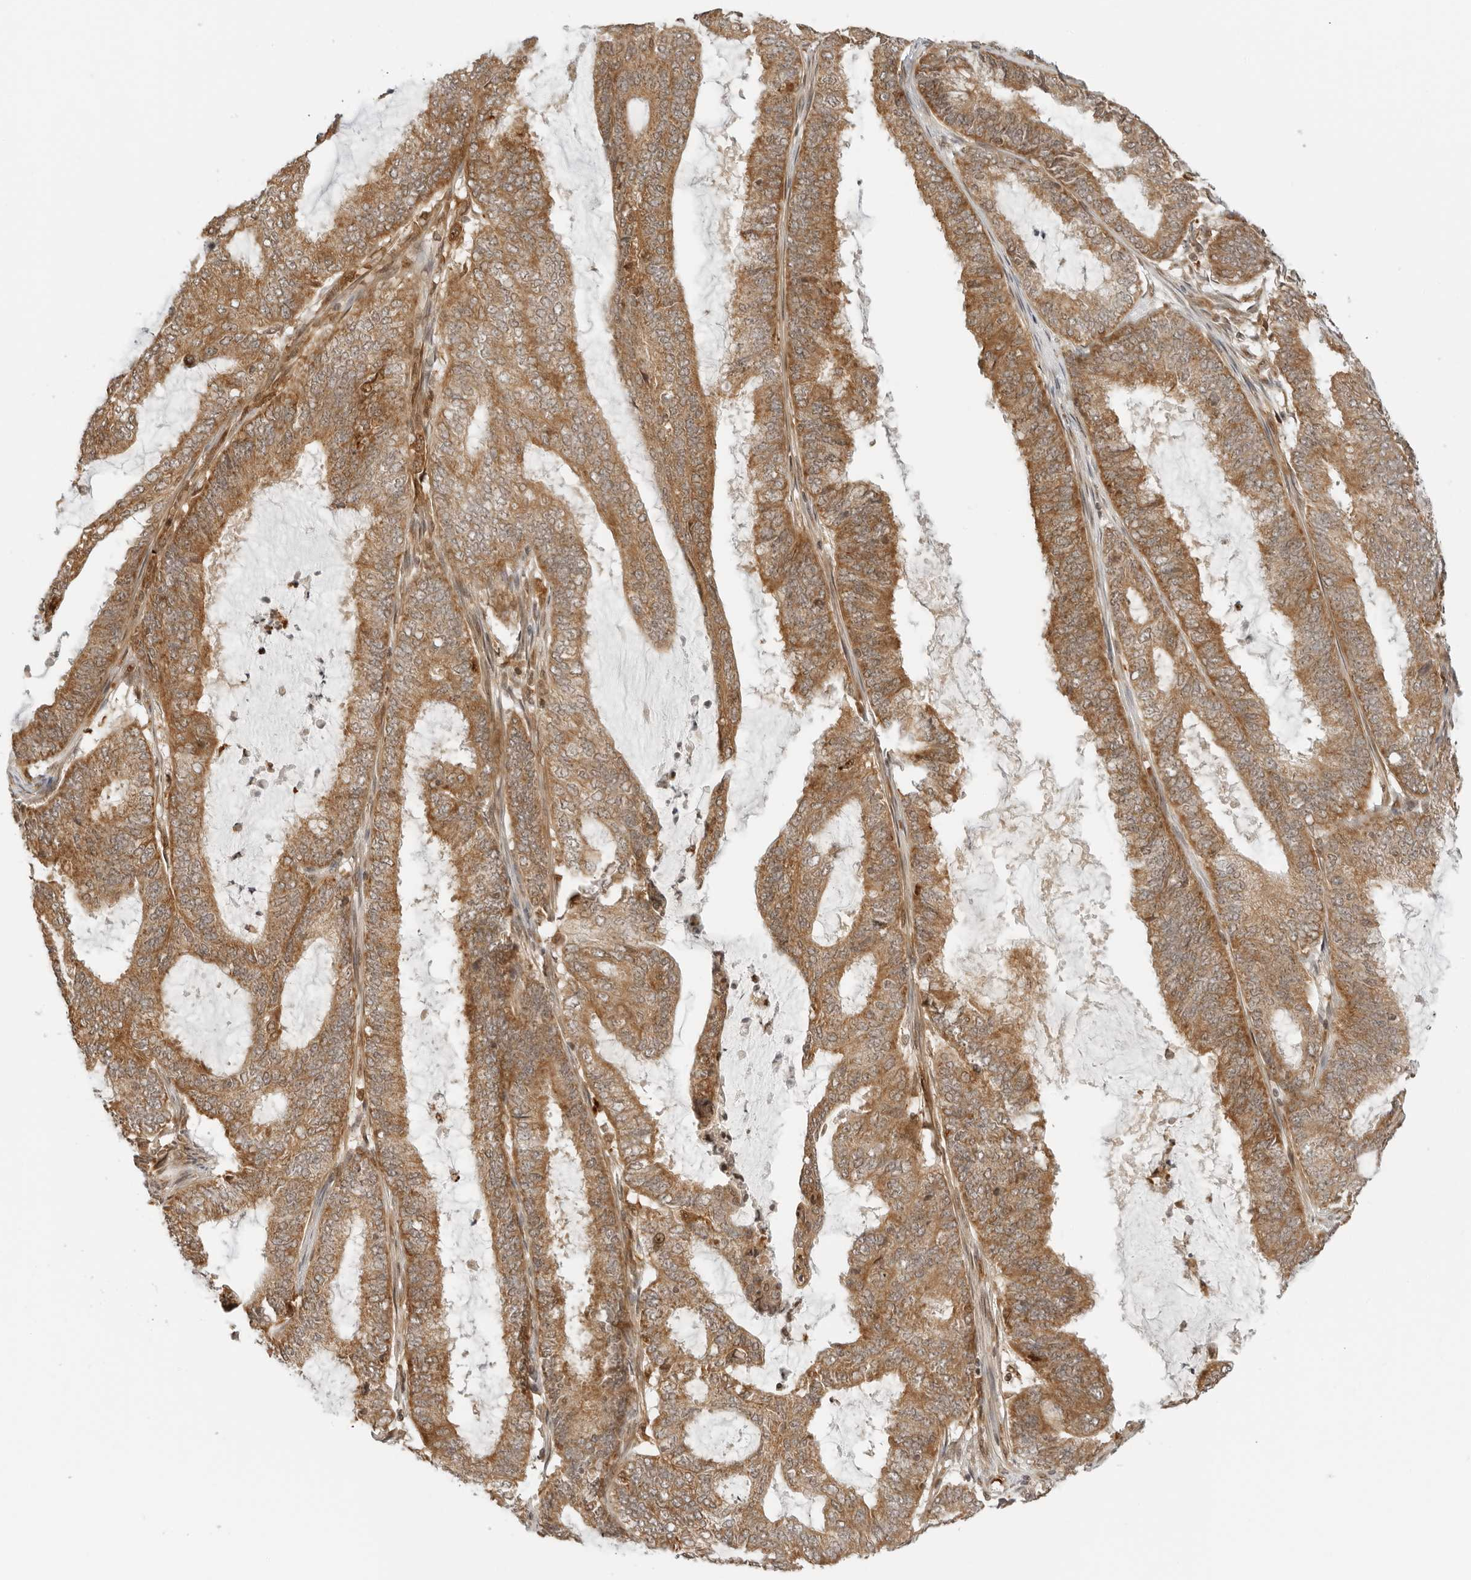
{"staining": {"intensity": "moderate", "quantity": ">75%", "location": "cytoplasmic/membranous"}, "tissue": "endometrial cancer", "cell_type": "Tumor cells", "image_type": "cancer", "snomed": [{"axis": "morphology", "description": "Adenocarcinoma, NOS"}, {"axis": "topography", "description": "Endometrium"}], "caption": "There is medium levels of moderate cytoplasmic/membranous staining in tumor cells of endometrial cancer (adenocarcinoma), as demonstrated by immunohistochemical staining (brown color).", "gene": "RC3H1", "patient": {"sex": "female", "age": 51}}